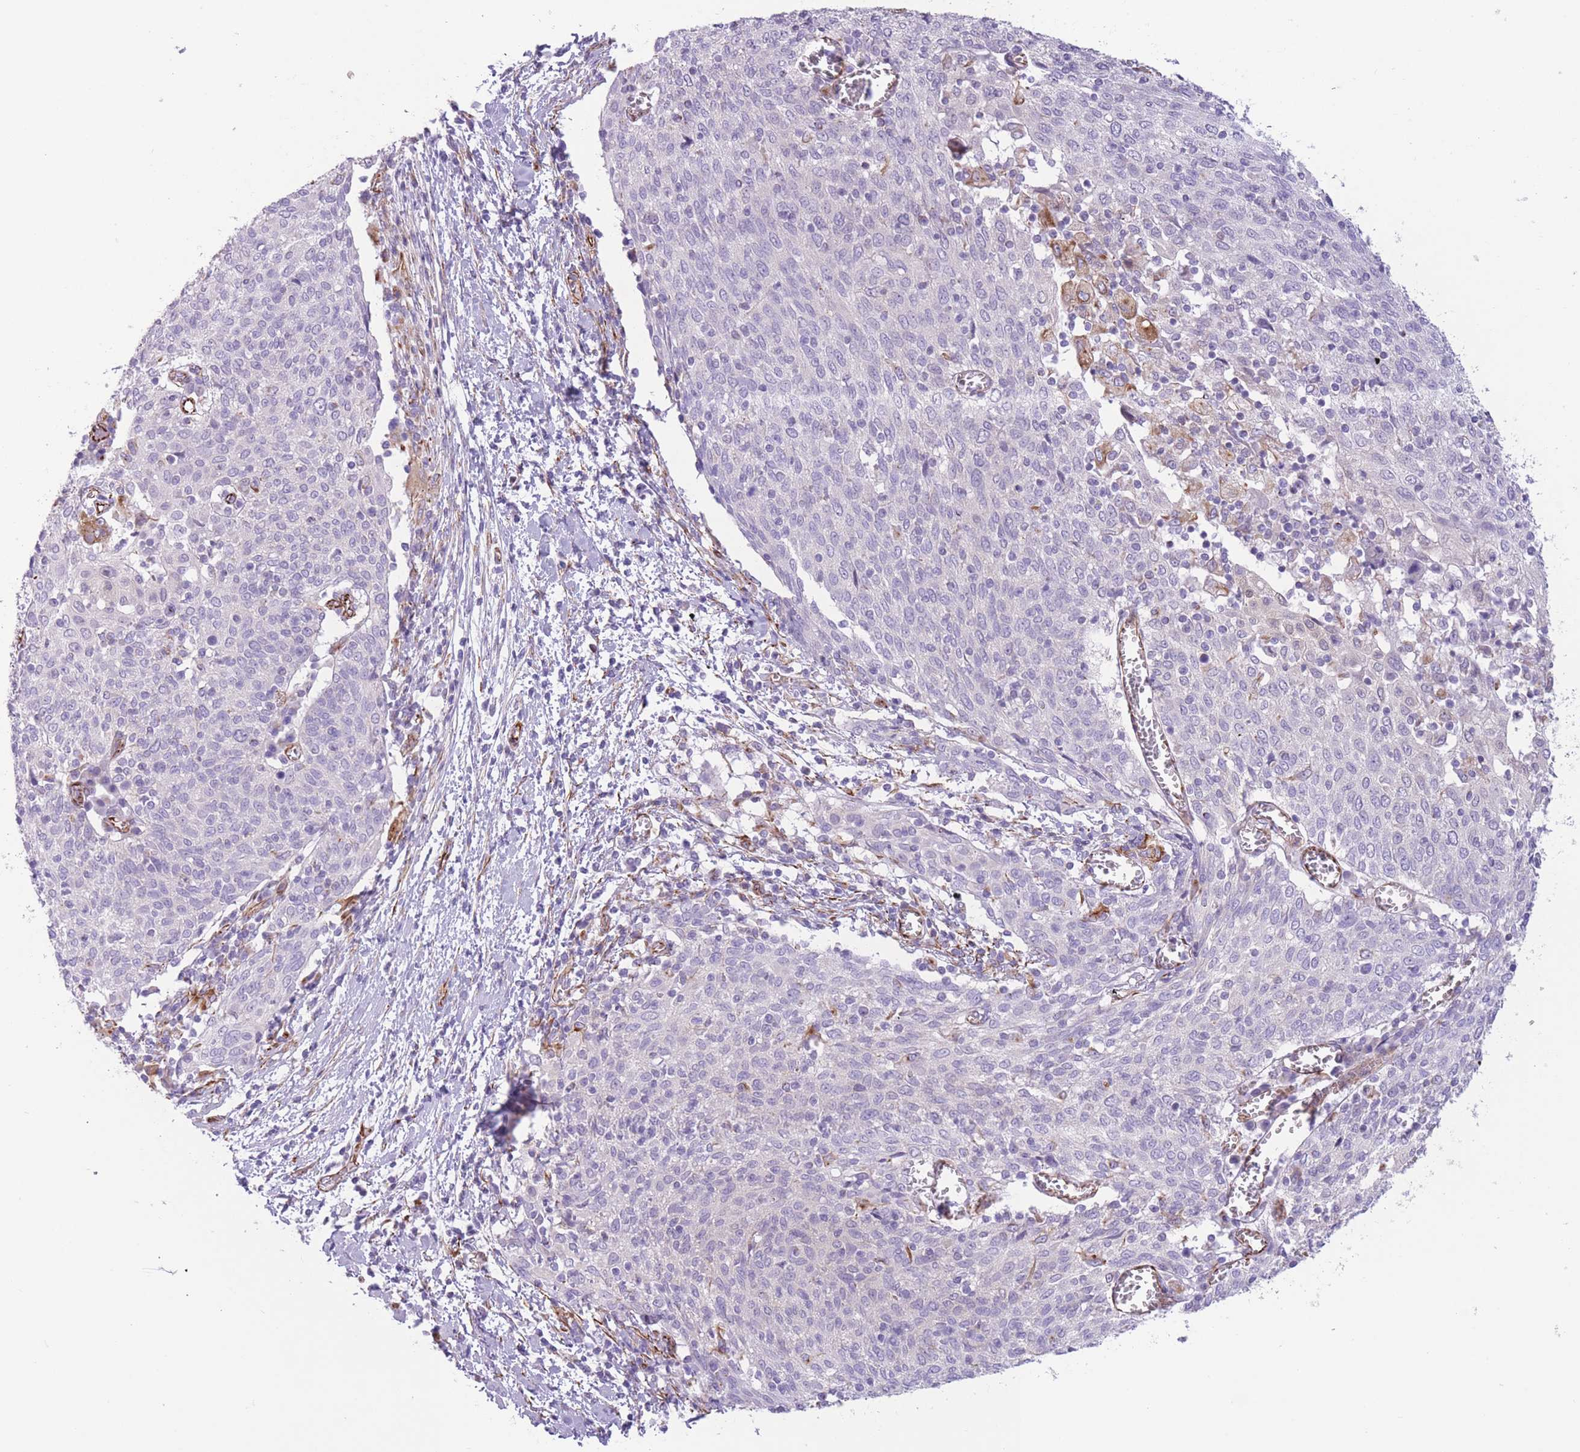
{"staining": {"intensity": "negative", "quantity": "none", "location": "none"}, "tissue": "cervical cancer", "cell_type": "Tumor cells", "image_type": "cancer", "snomed": [{"axis": "morphology", "description": "Squamous cell carcinoma, NOS"}, {"axis": "topography", "description": "Cervix"}], "caption": "Tumor cells are negative for protein expression in human cervical cancer (squamous cell carcinoma).", "gene": "PTCD1", "patient": {"sex": "female", "age": 52}}